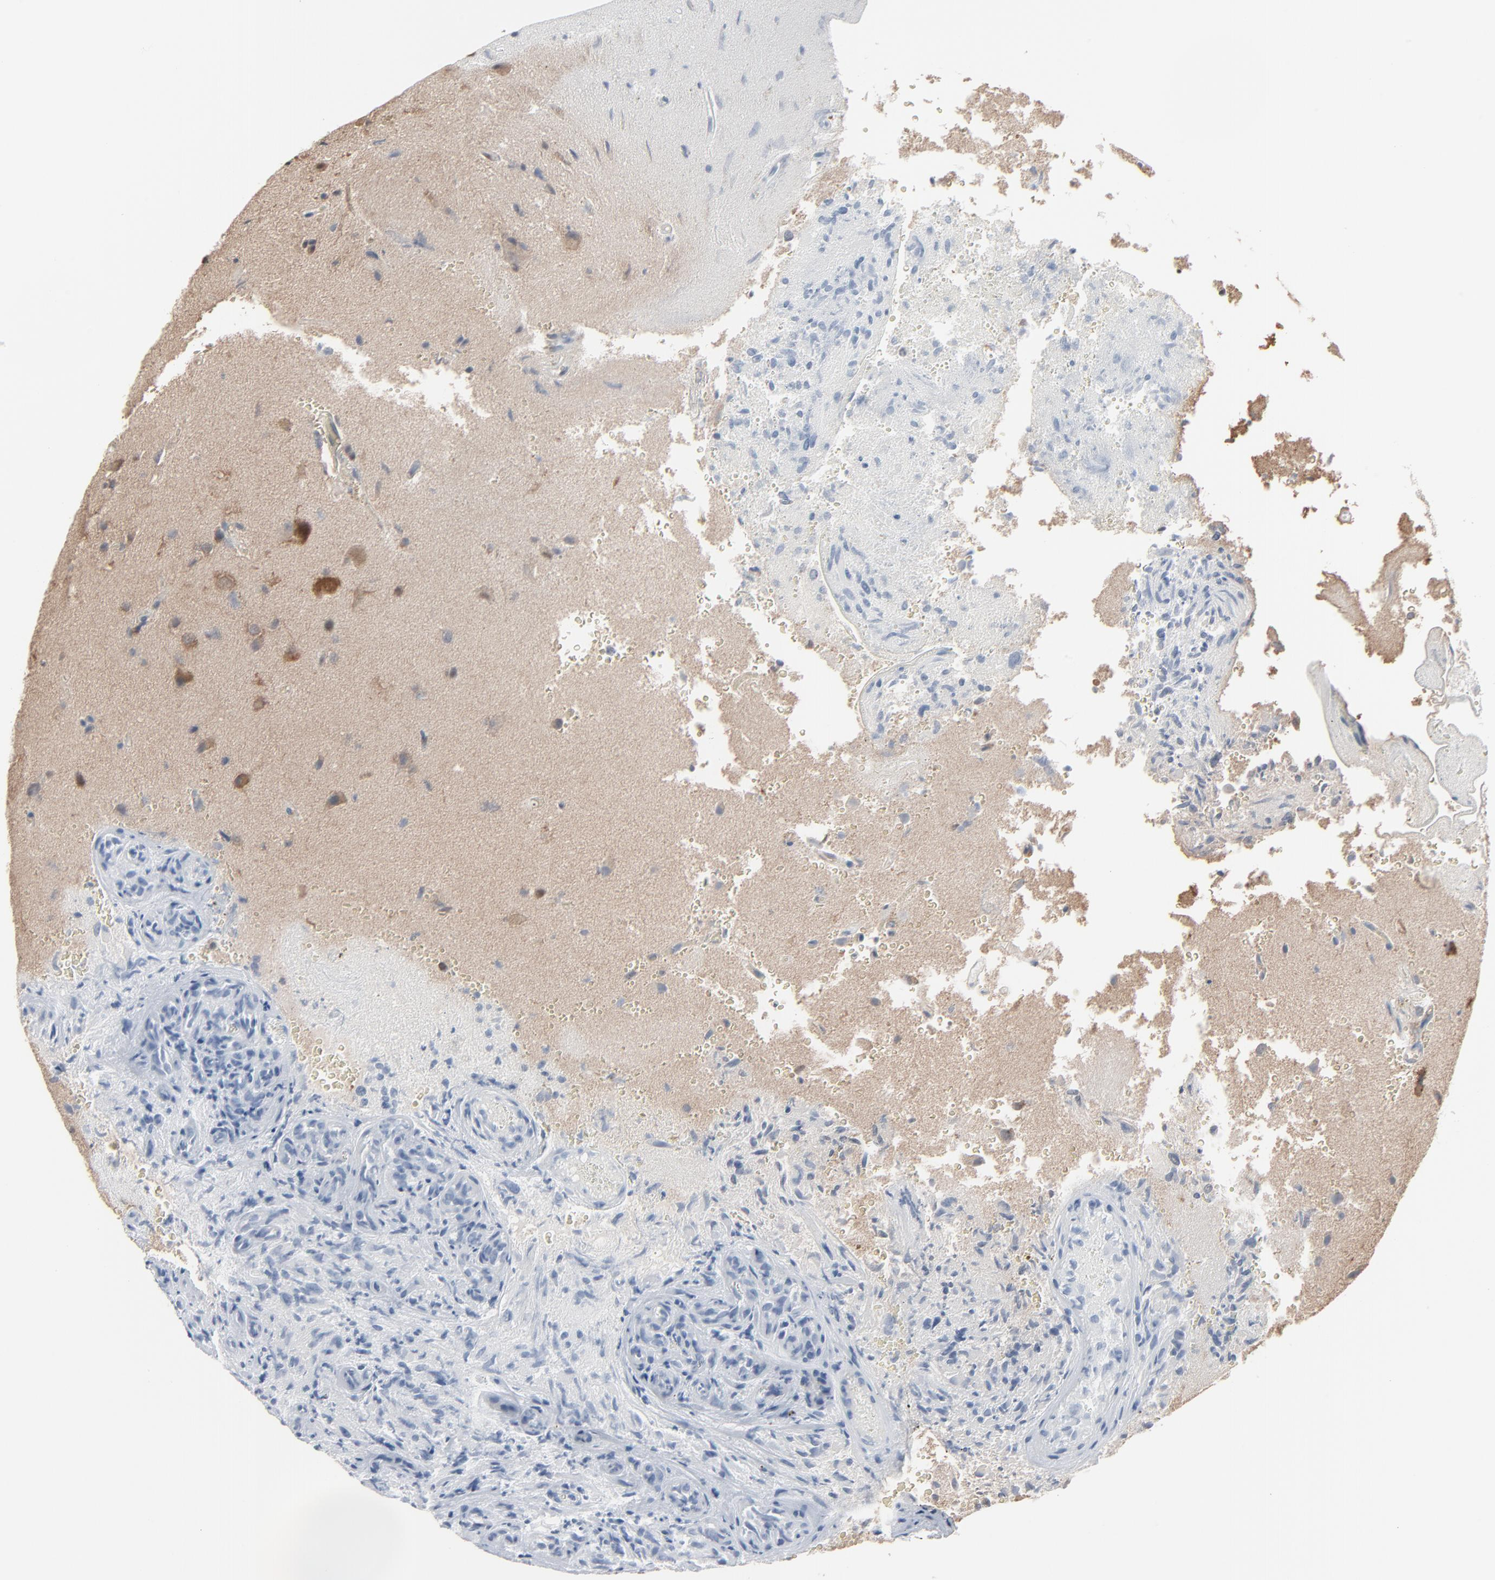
{"staining": {"intensity": "weak", "quantity": "<25%", "location": "cytoplasmic/membranous"}, "tissue": "glioma", "cell_type": "Tumor cells", "image_type": "cancer", "snomed": [{"axis": "morphology", "description": "Normal tissue, NOS"}, {"axis": "morphology", "description": "Glioma, malignant, High grade"}, {"axis": "topography", "description": "Cerebral cortex"}], "caption": "IHC micrograph of glioma stained for a protein (brown), which displays no staining in tumor cells. (DAB IHC, high magnification).", "gene": "CCT5", "patient": {"sex": "male", "age": 75}}